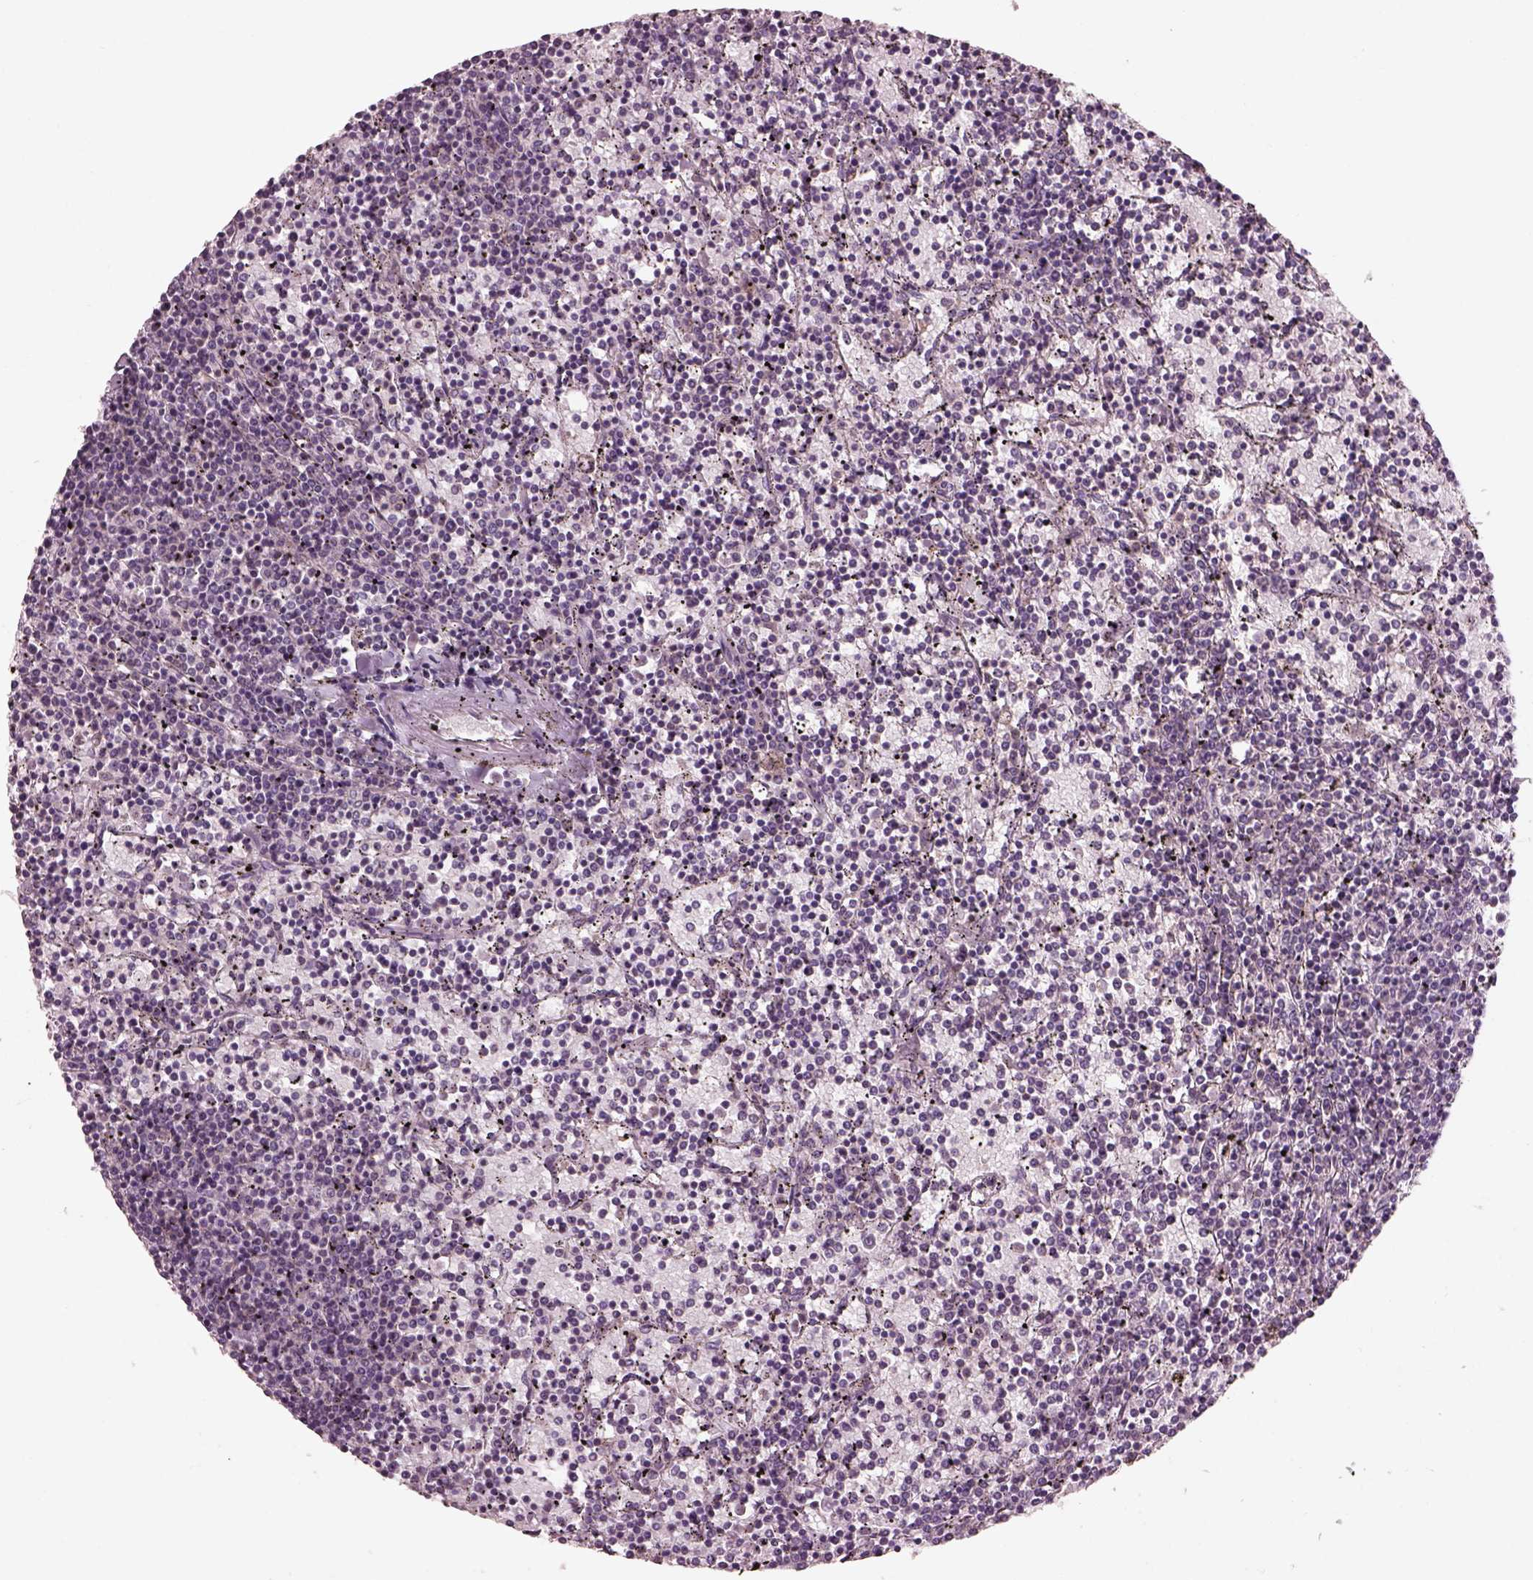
{"staining": {"intensity": "negative", "quantity": "none", "location": "none"}, "tissue": "lymphoma", "cell_type": "Tumor cells", "image_type": "cancer", "snomed": [{"axis": "morphology", "description": "Malignant lymphoma, non-Hodgkin's type, Low grade"}, {"axis": "topography", "description": "Spleen"}], "caption": "An image of lymphoma stained for a protein displays no brown staining in tumor cells.", "gene": "SRI", "patient": {"sex": "female", "age": 77}}